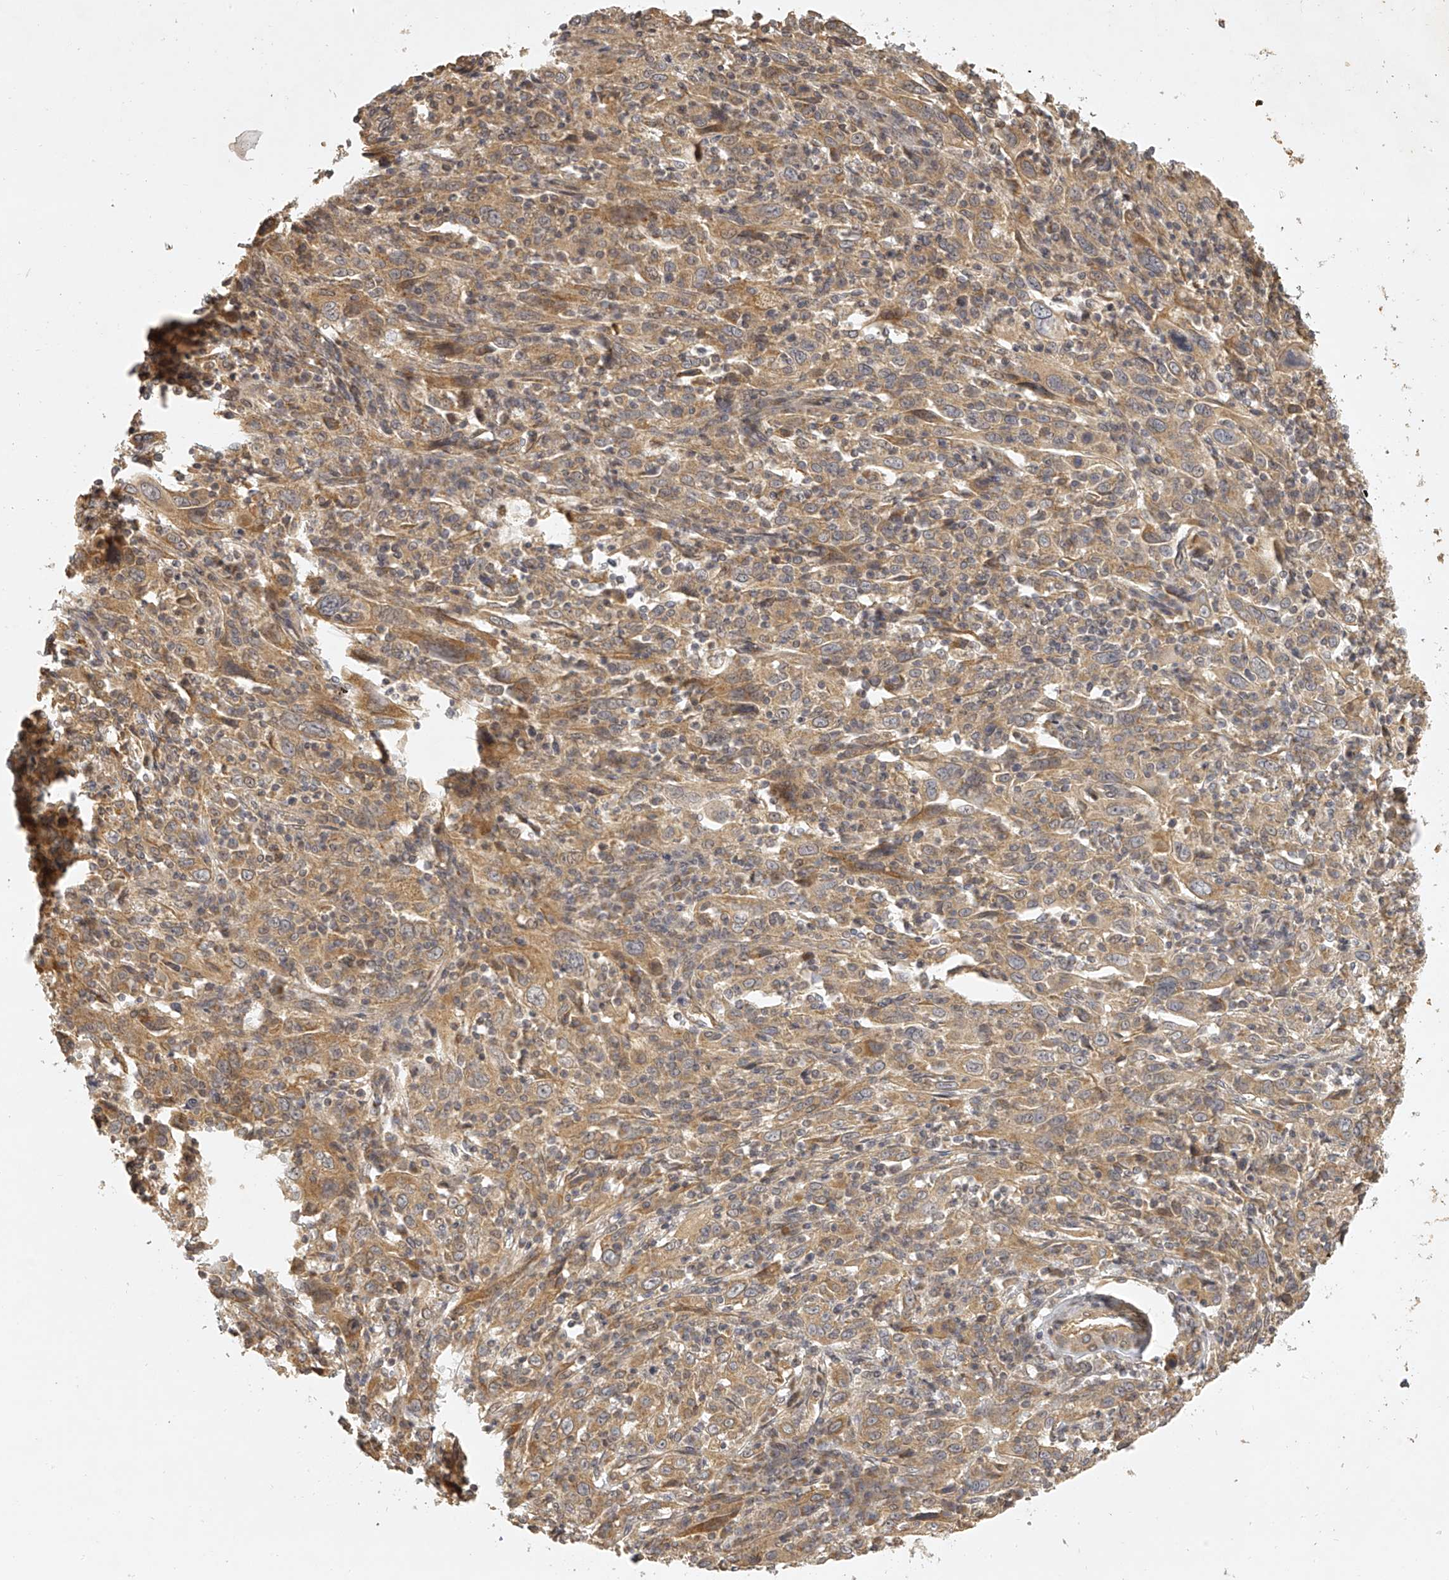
{"staining": {"intensity": "weak", "quantity": ">75%", "location": "cytoplasmic/membranous"}, "tissue": "cervical cancer", "cell_type": "Tumor cells", "image_type": "cancer", "snomed": [{"axis": "morphology", "description": "Squamous cell carcinoma, NOS"}, {"axis": "topography", "description": "Cervix"}], "caption": "Immunohistochemistry photomicrograph of neoplastic tissue: squamous cell carcinoma (cervical) stained using immunohistochemistry reveals low levels of weak protein expression localized specifically in the cytoplasmic/membranous of tumor cells, appearing as a cytoplasmic/membranous brown color.", "gene": "NFS1", "patient": {"sex": "female", "age": 46}}